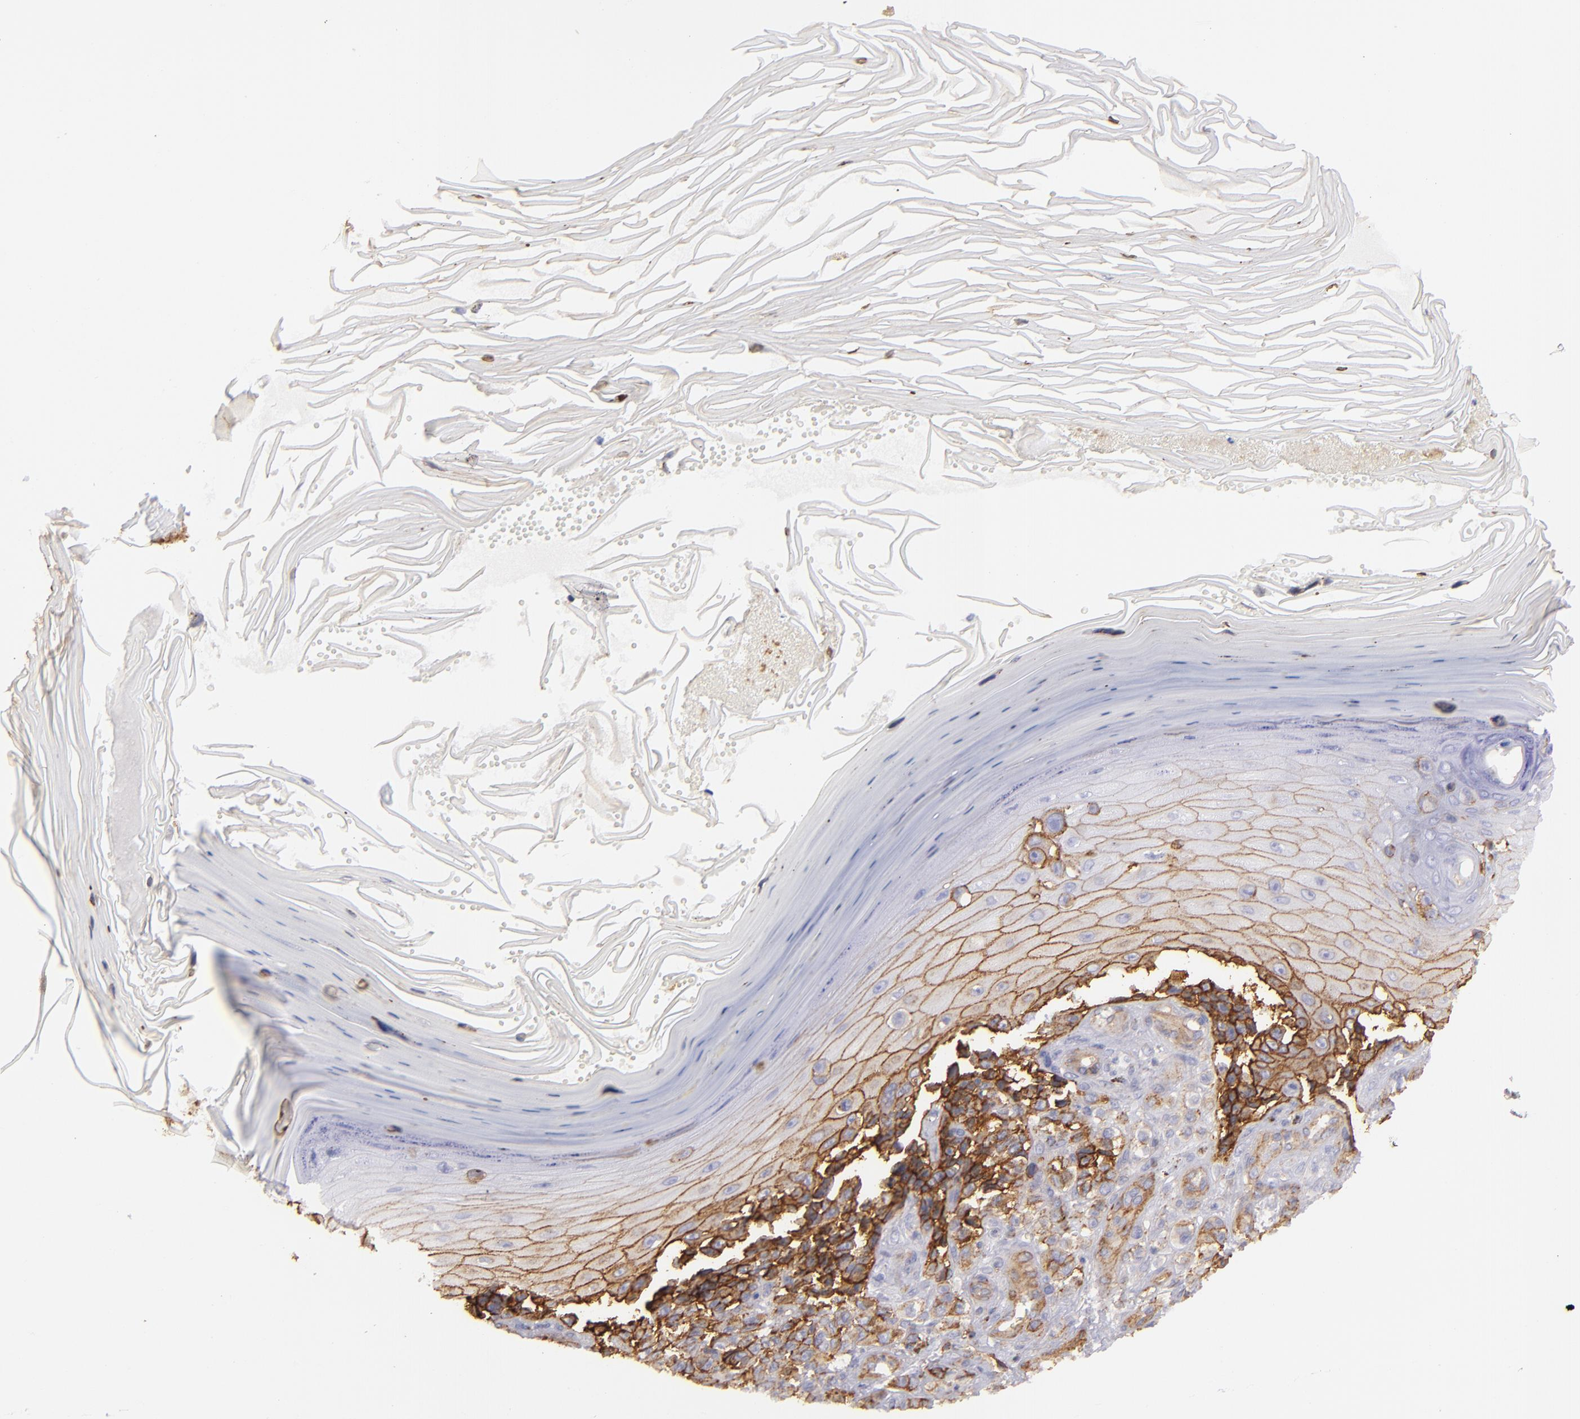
{"staining": {"intensity": "weak", "quantity": "<25%", "location": "cytoplasmic/membranous"}, "tissue": "melanoma", "cell_type": "Tumor cells", "image_type": "cancer", "snomed": [{"axis": "morphology", "description": "Malignant melanoma, NOS"}, {"axis": "topography", "description": "Skin"}], "caption": "IHC photomicrograph of neoplastic tissue: human malignant melanoma stained with DAB (3,3'-diaminobenzidine) demonstrates no significant protein positivity in tumor cells.", "gene": "CD151", "patient": {"sex": "female", "age": 82}}